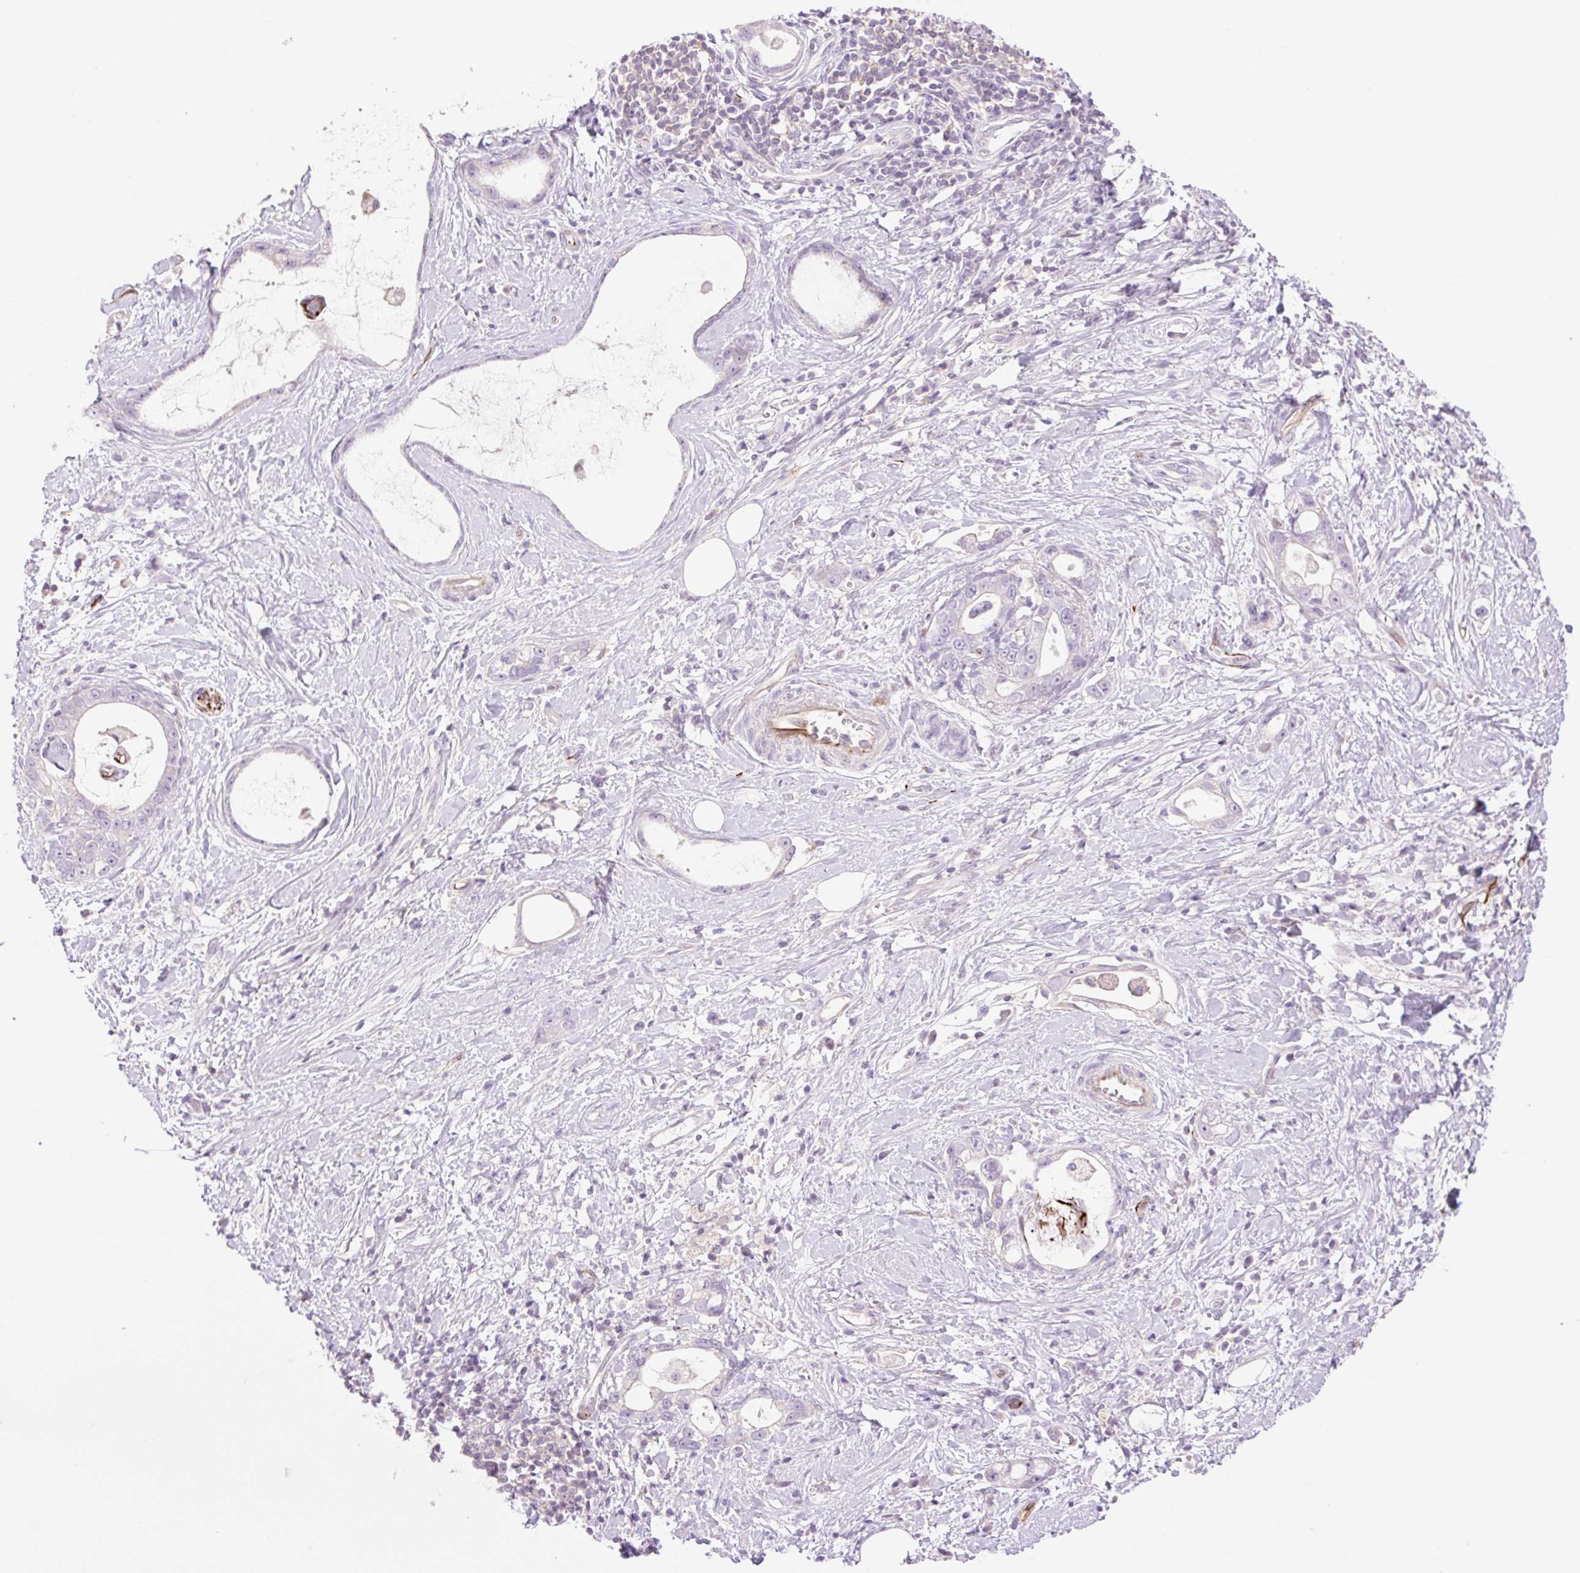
{"staining": {"intensity": "negative", "quantity": "none", "location": "none"}, "tissue": "stomach cancer", "cell_type": "Tumor cells", "image_type": "cancer", "snomed": [{"axis": "morphology", "description": "Adenocarcinoma, NOS"}, {"axis": "topography", "description": "Stomach"}], "caption": "IHC micrograph of neoplastic tissue: human stomach adenocarcinoma stained with DAB displays no significant protein positivity in tumor cells.", "gene": "ZFYVE21", "patient": {"sex": "male", "age": 55}}